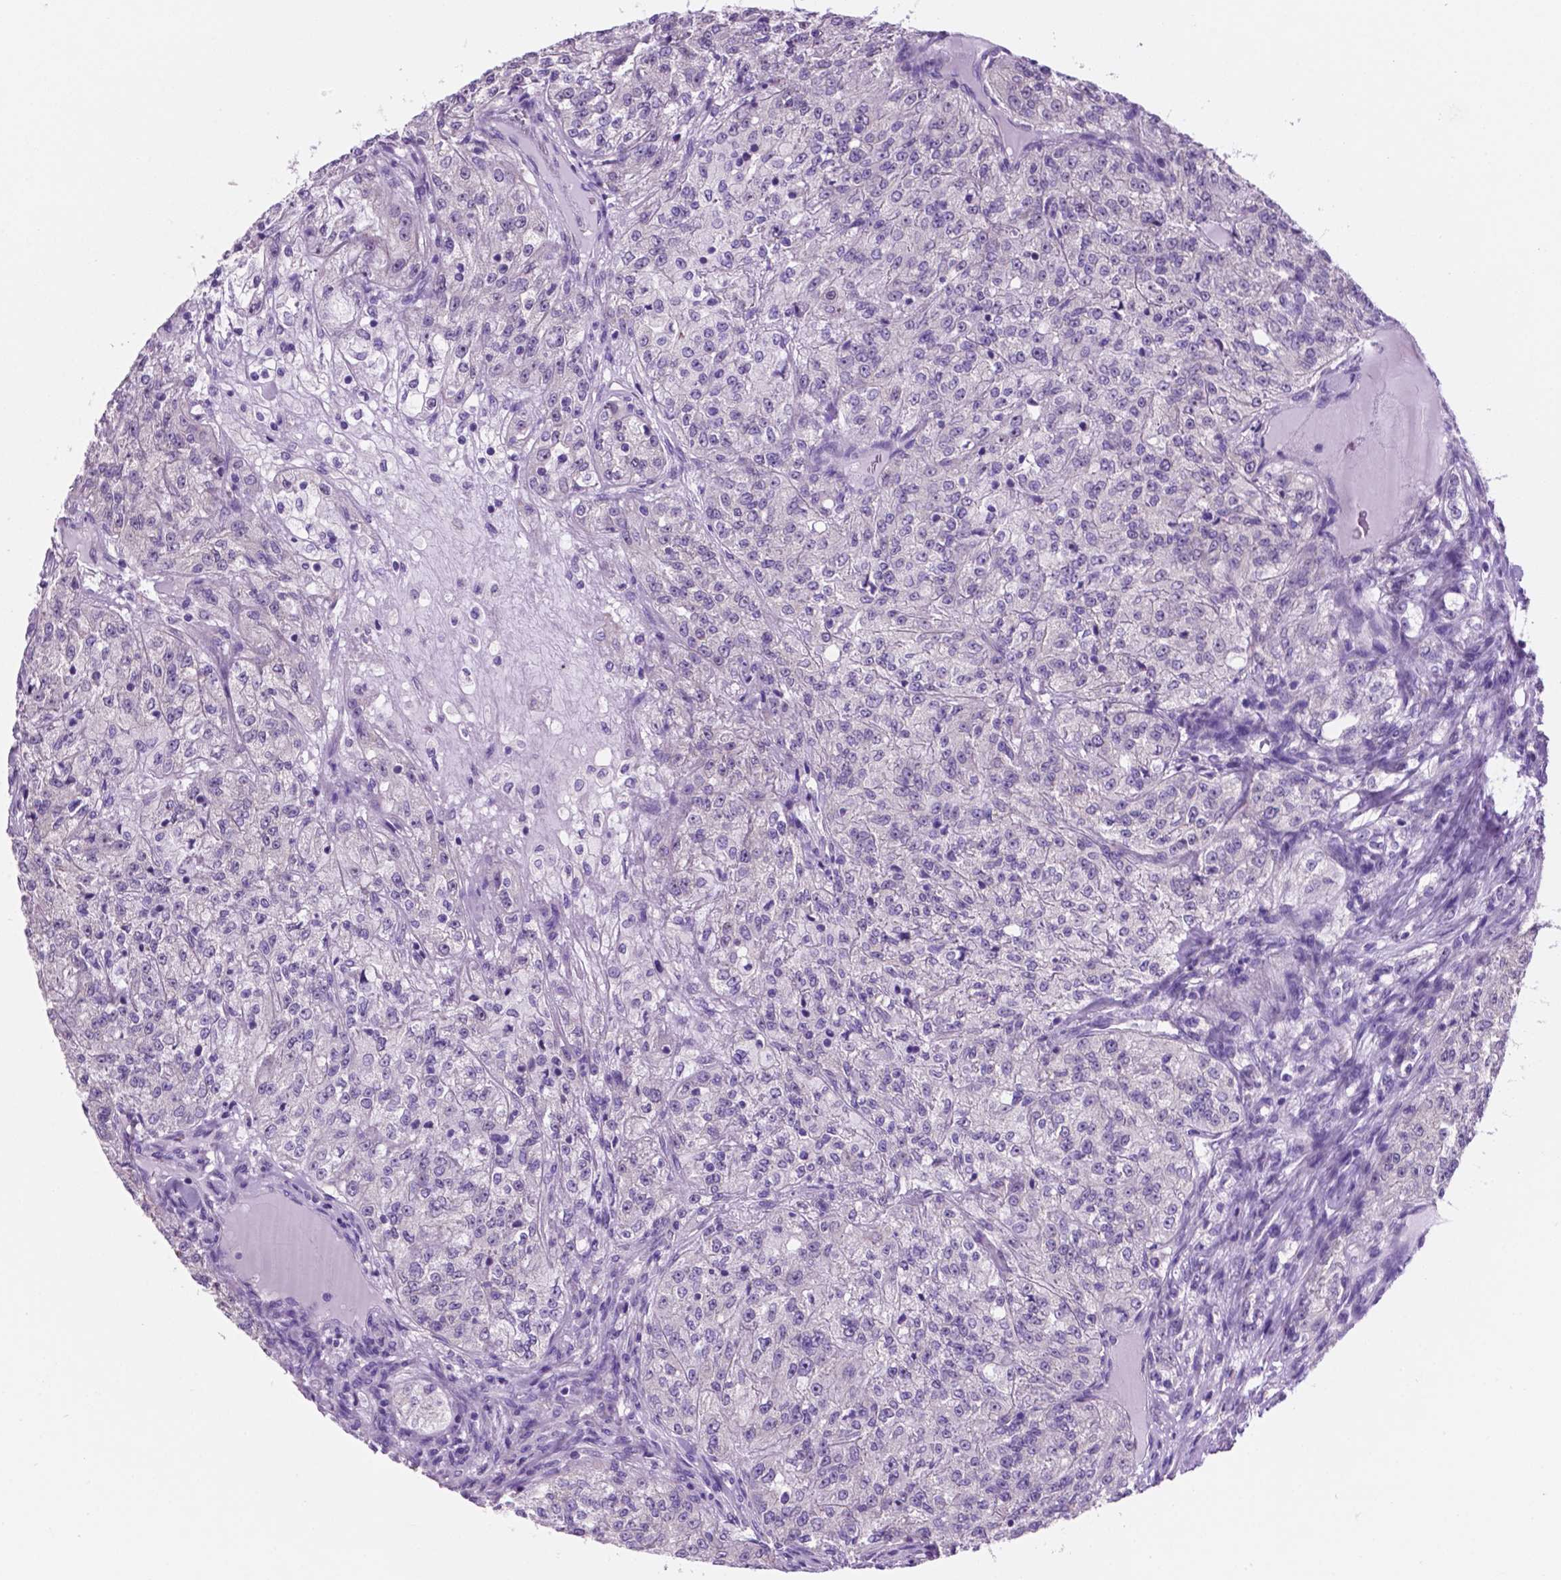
{"staining": {"intensity": "negative", "quantity": "none", "location": "none"}, "tissue": "renal cancer", "cell_type": "Tumor cells", "image_type": "cancer", "snomed": [{"axis": "morphology", "description": "Adenocarcinoma, NOS"}, {"axis": "topography", "description": "Kidney"}], "caption": "DAB immunohistochemical staining of human renal cancer (adenocarcinoma) demonstrates no significant positivity in tumor cells. The staining was performed using DAB to visualize the protein expression in brown, while the nuclei were stained in blue with hematoxylin (Magnification: 20x).", "gene": "SPDYA", "patient": {"sex": "female", "age": 63}}